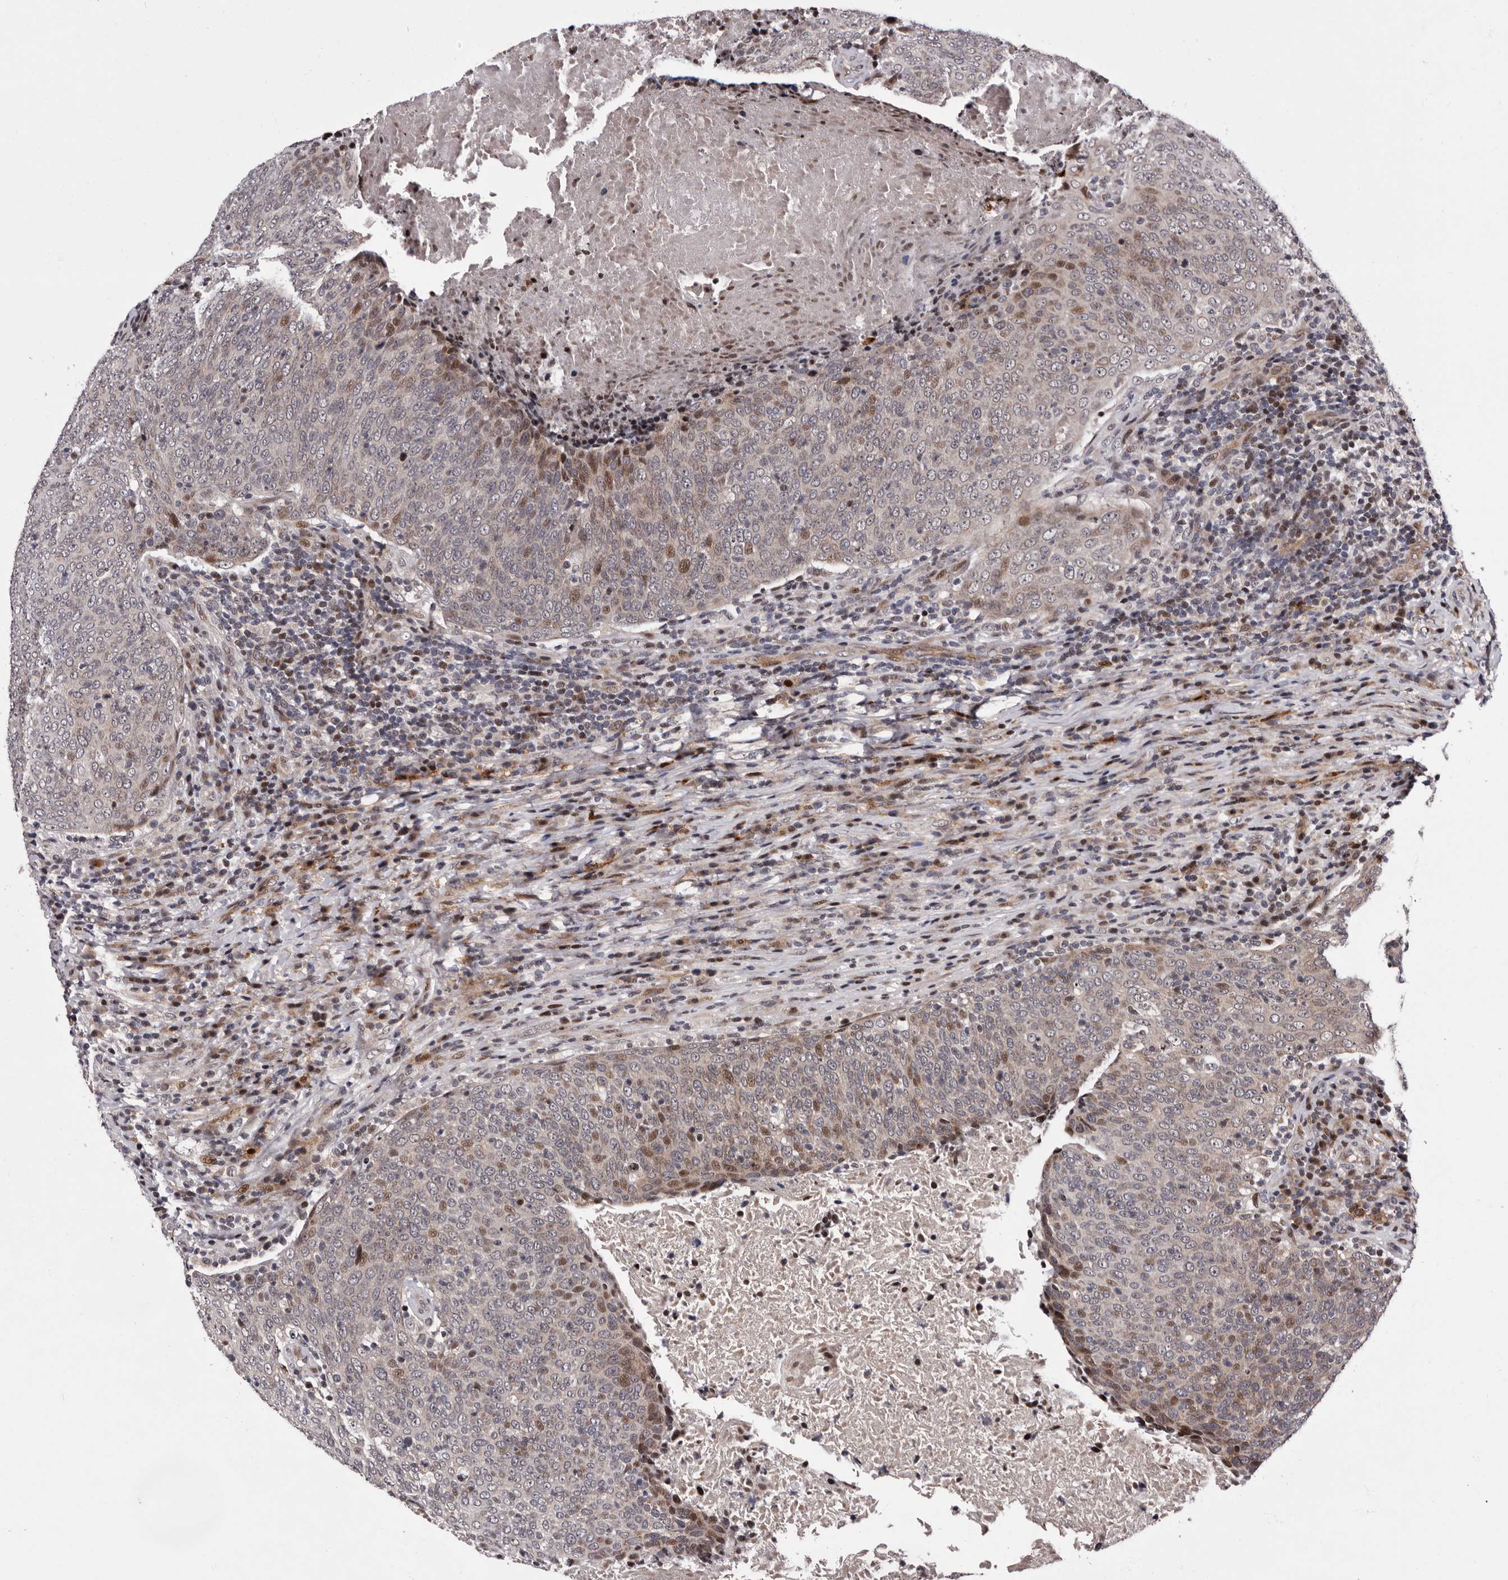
{"staining": {"intensity": "moderate", "quantity": "25%-75%", "location": "cytoplasmic/membranous,nuclear"}, "tissue": "head and neck cancer", "cell_type": "Tumor cells", "image_type": "cancer", "snomed": [{"axis": "morphology", "description": "Squamous cell carcinoma, NOS"}, {"axis": "morphology", "description": "Squamous cell carcinoma, metastatic, NOS"}, {"axis": "topography", "description": "Lymph node"}, {"axis": "topography", "description": "Head-Neck"}], "caption": "Protein staining by IHC shows moderate cytoplasmic/membranous and nuclear positivity in approximately 25%-75% of tumor cells in squamous cell carcinoma (head and neck). The staining is performed using DAB brown chromogen to label protein expression. The nuclei are counter-stained blue using hematoxylin.", "gene": "TNKS", "patient": {"sex": "male", "age": 62}}